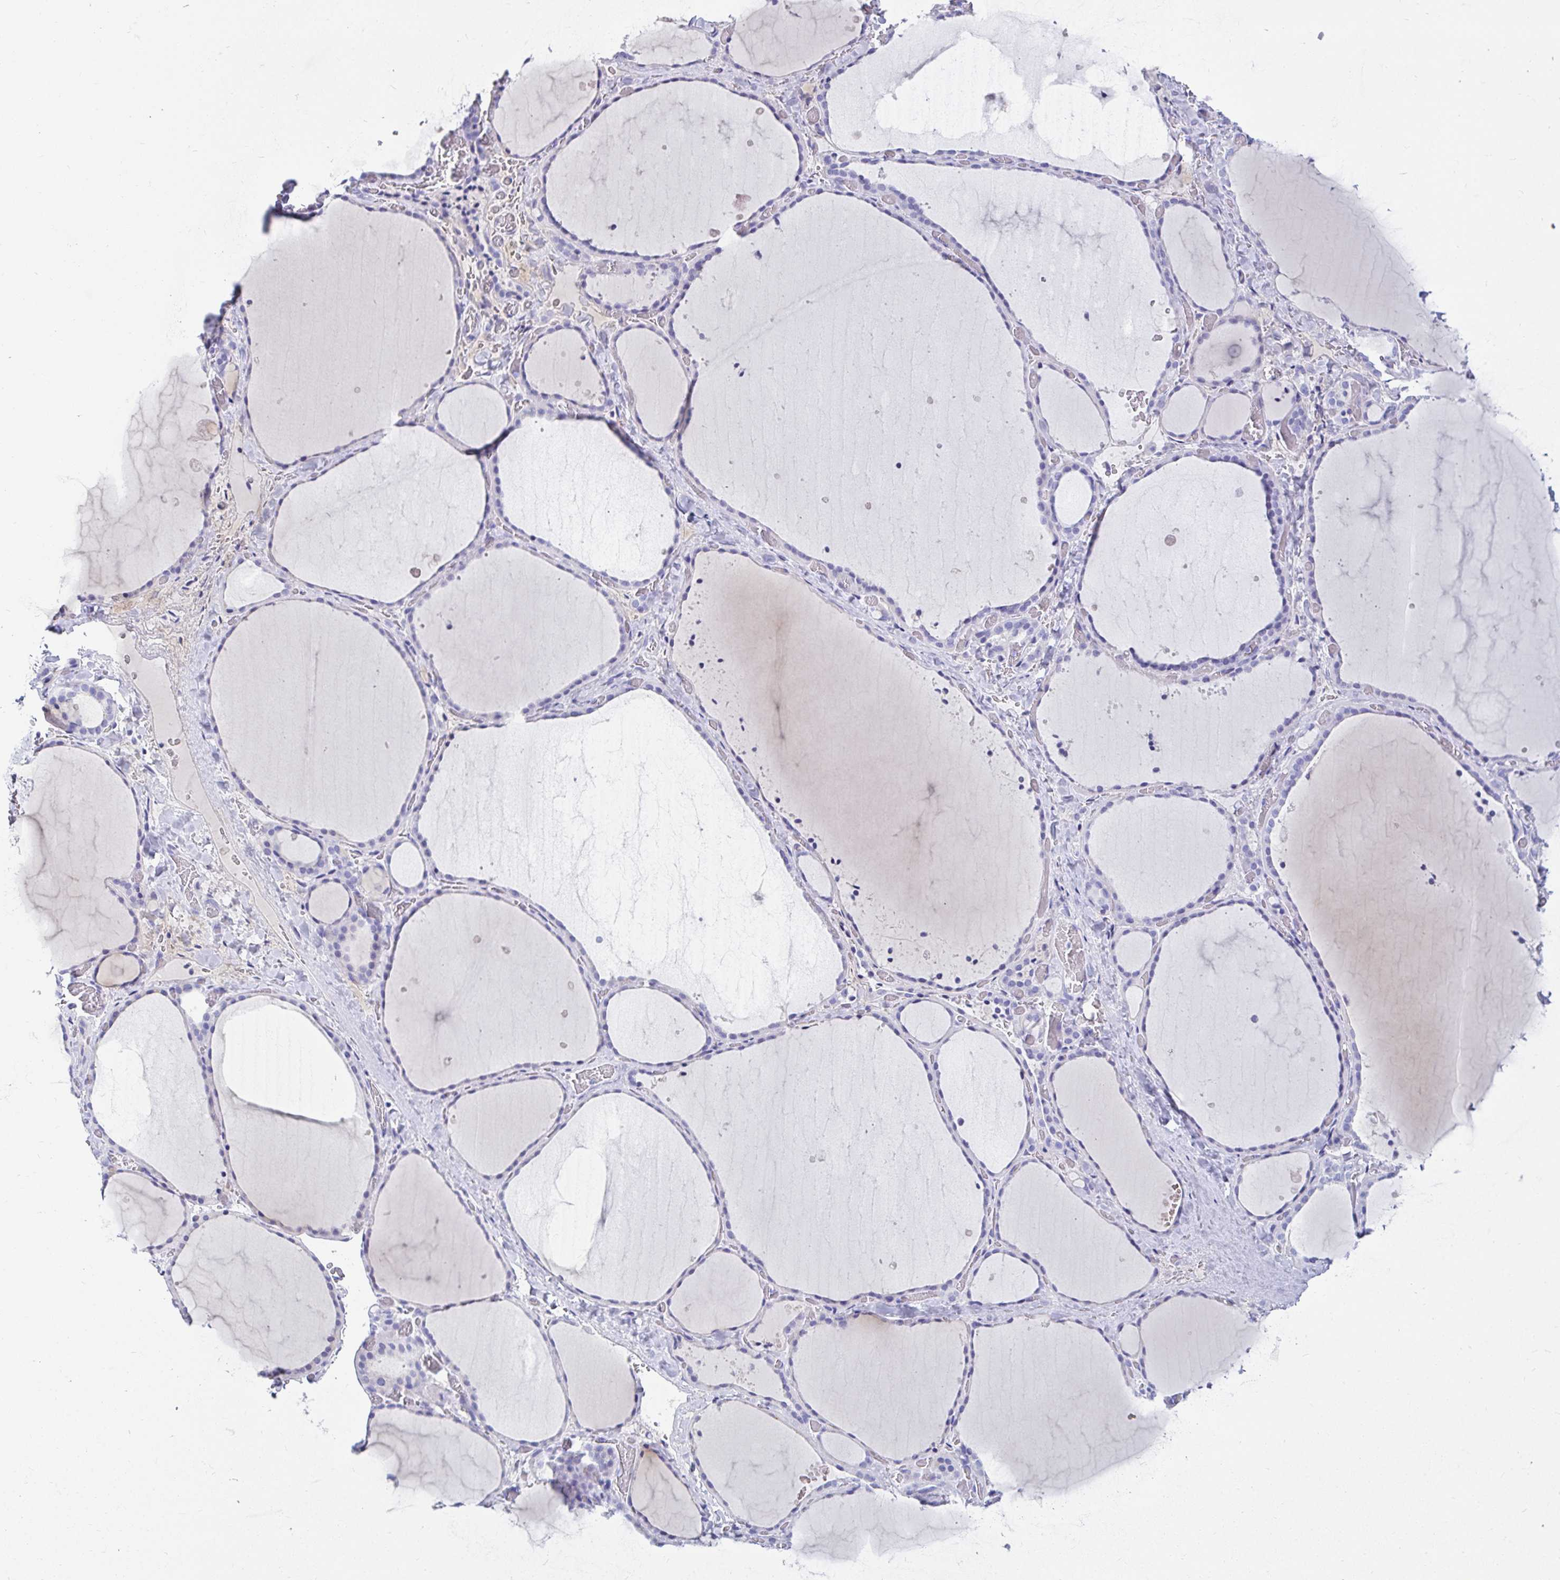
{"staining": {"intensity": "negative", "quantity": "none", "location": "none"}, "tissue": "thyroid gland", "cell_type": "Glandular cells", "image_type": "normal", "snomed": [{"axis": "morphology", "description": "Normal tissue, NOS"}, {"axis": "topography", "description": "Thyroid gland"}], "caption": "The immunohistochemistry (IHC) photomicrograph has no significant positivity in glandular cells of thyroid gland.", "gene": "ZPBP2", "patient": {"sex": "female", "age": 36}}